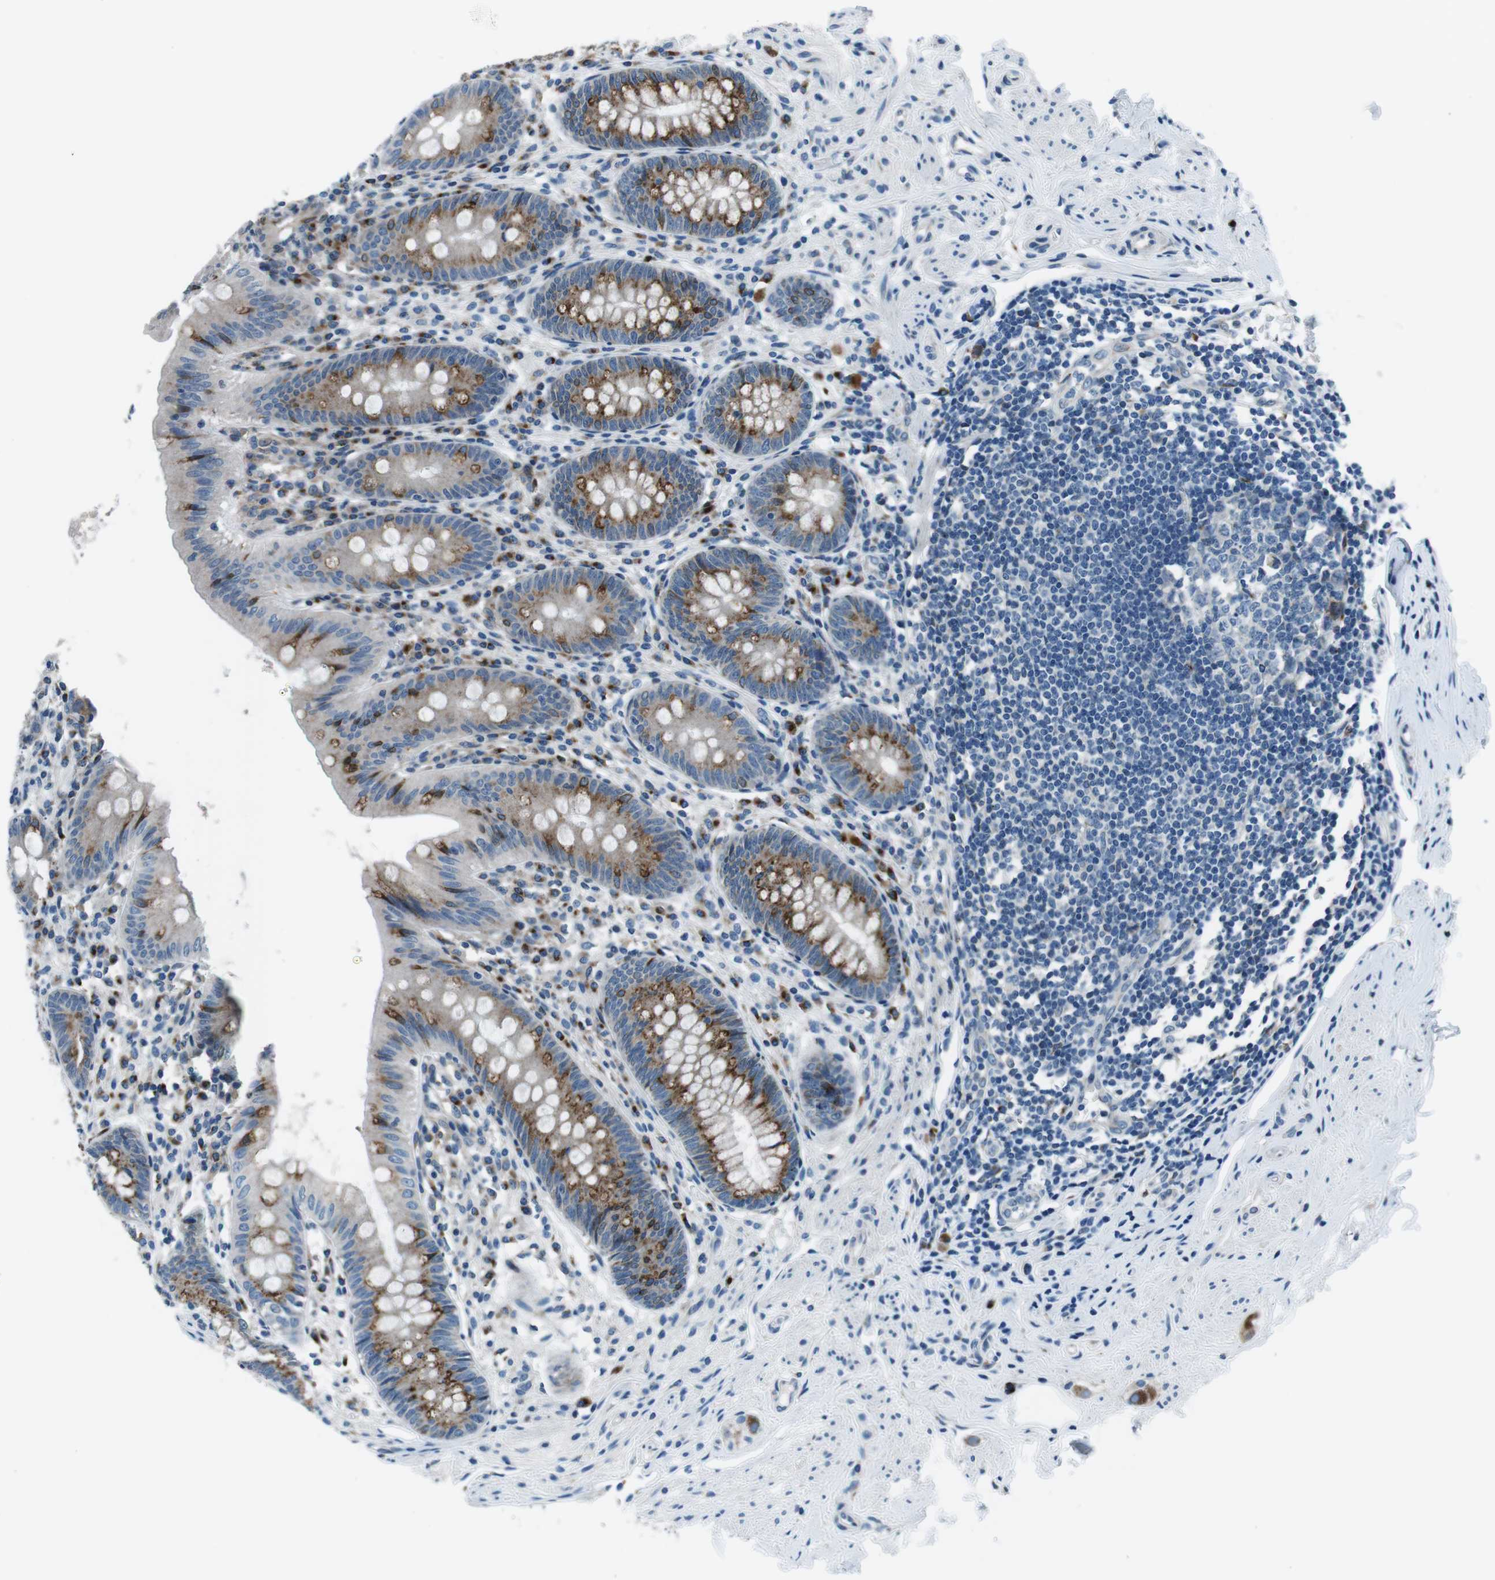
{"staining": {"intensity": "moderate", "quantity": "25%-75%", "location": "cytoplasmic/membranous"}, "tissue": "appendix", "cell_type": "Glandular cells", "image_type": "normal", "snomed": [{"axis": "morphology", "description": "Normal tissue, NOS"}, {"axis": "topography", "description": "Appendix"}], "caption": "Normal appendix was stained to show a protein in brown. There is medium levels of moderate cytoplasmic/membranous staining in approximately 25%-75% of glandular cells. Using DAB (3,3'-diaminobenzidine) (brown) and hematoxylin (blue) stains, captured at high magnification using brightfield microscopy.", "gene": "NUCB2", "patient": {"sex": "male", "age": 56}}